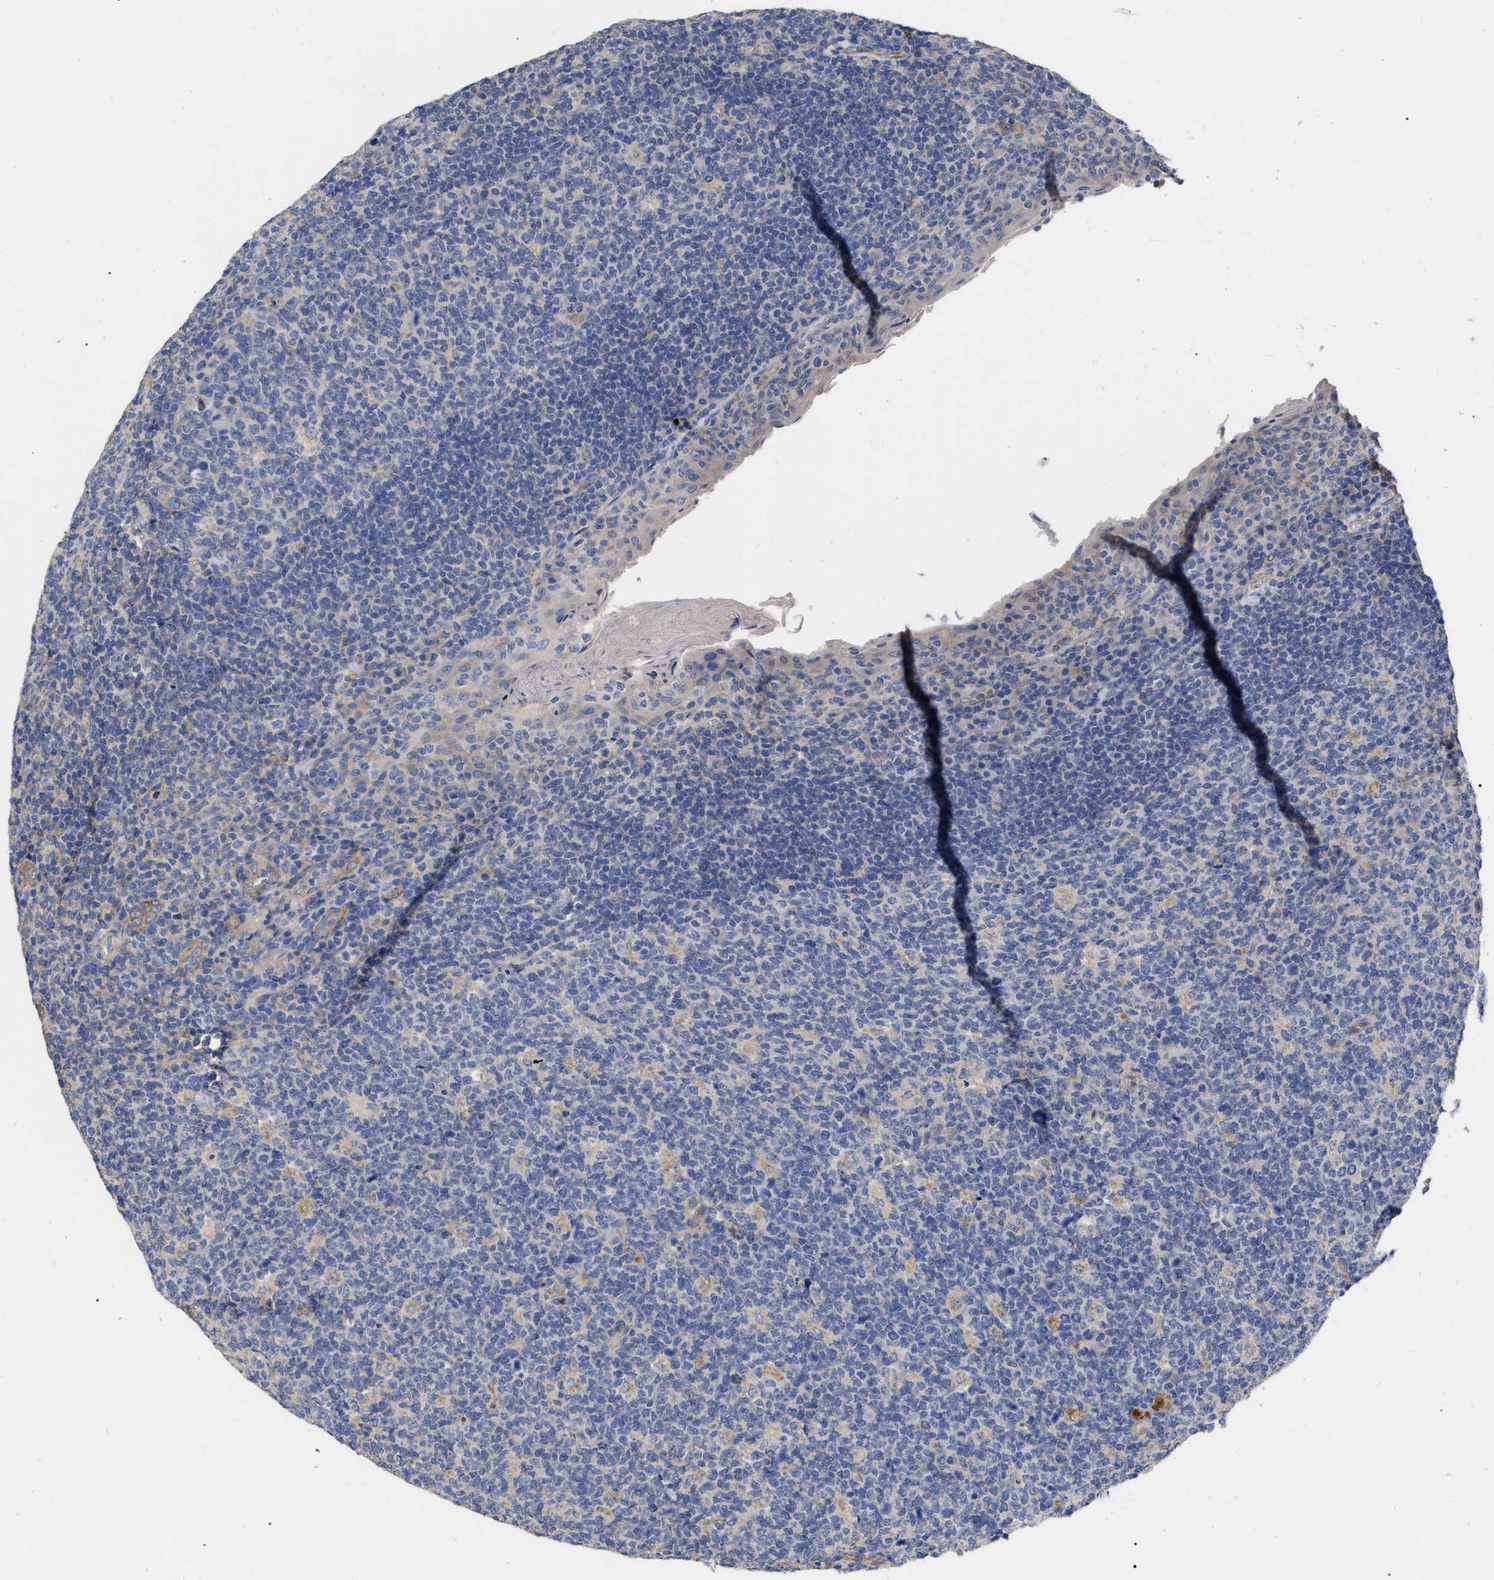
{"staining": {"intensity": "negative", "quantity": "none", "location": "none"}, "tissue": "tonsil", "cell_type": "Germinal center cells", "image_type": "normal", "snomed": [{"axis": "morphology", "description": "Normal tissue, NOS"}, {"axis": "topography", "description": "Tonsil"}], "caption": "IHC of normal human tonsil demonstrates no staining in germinal center cells.", "gene": "MLST8", "patient": {"sex": "male", "age": 17}}